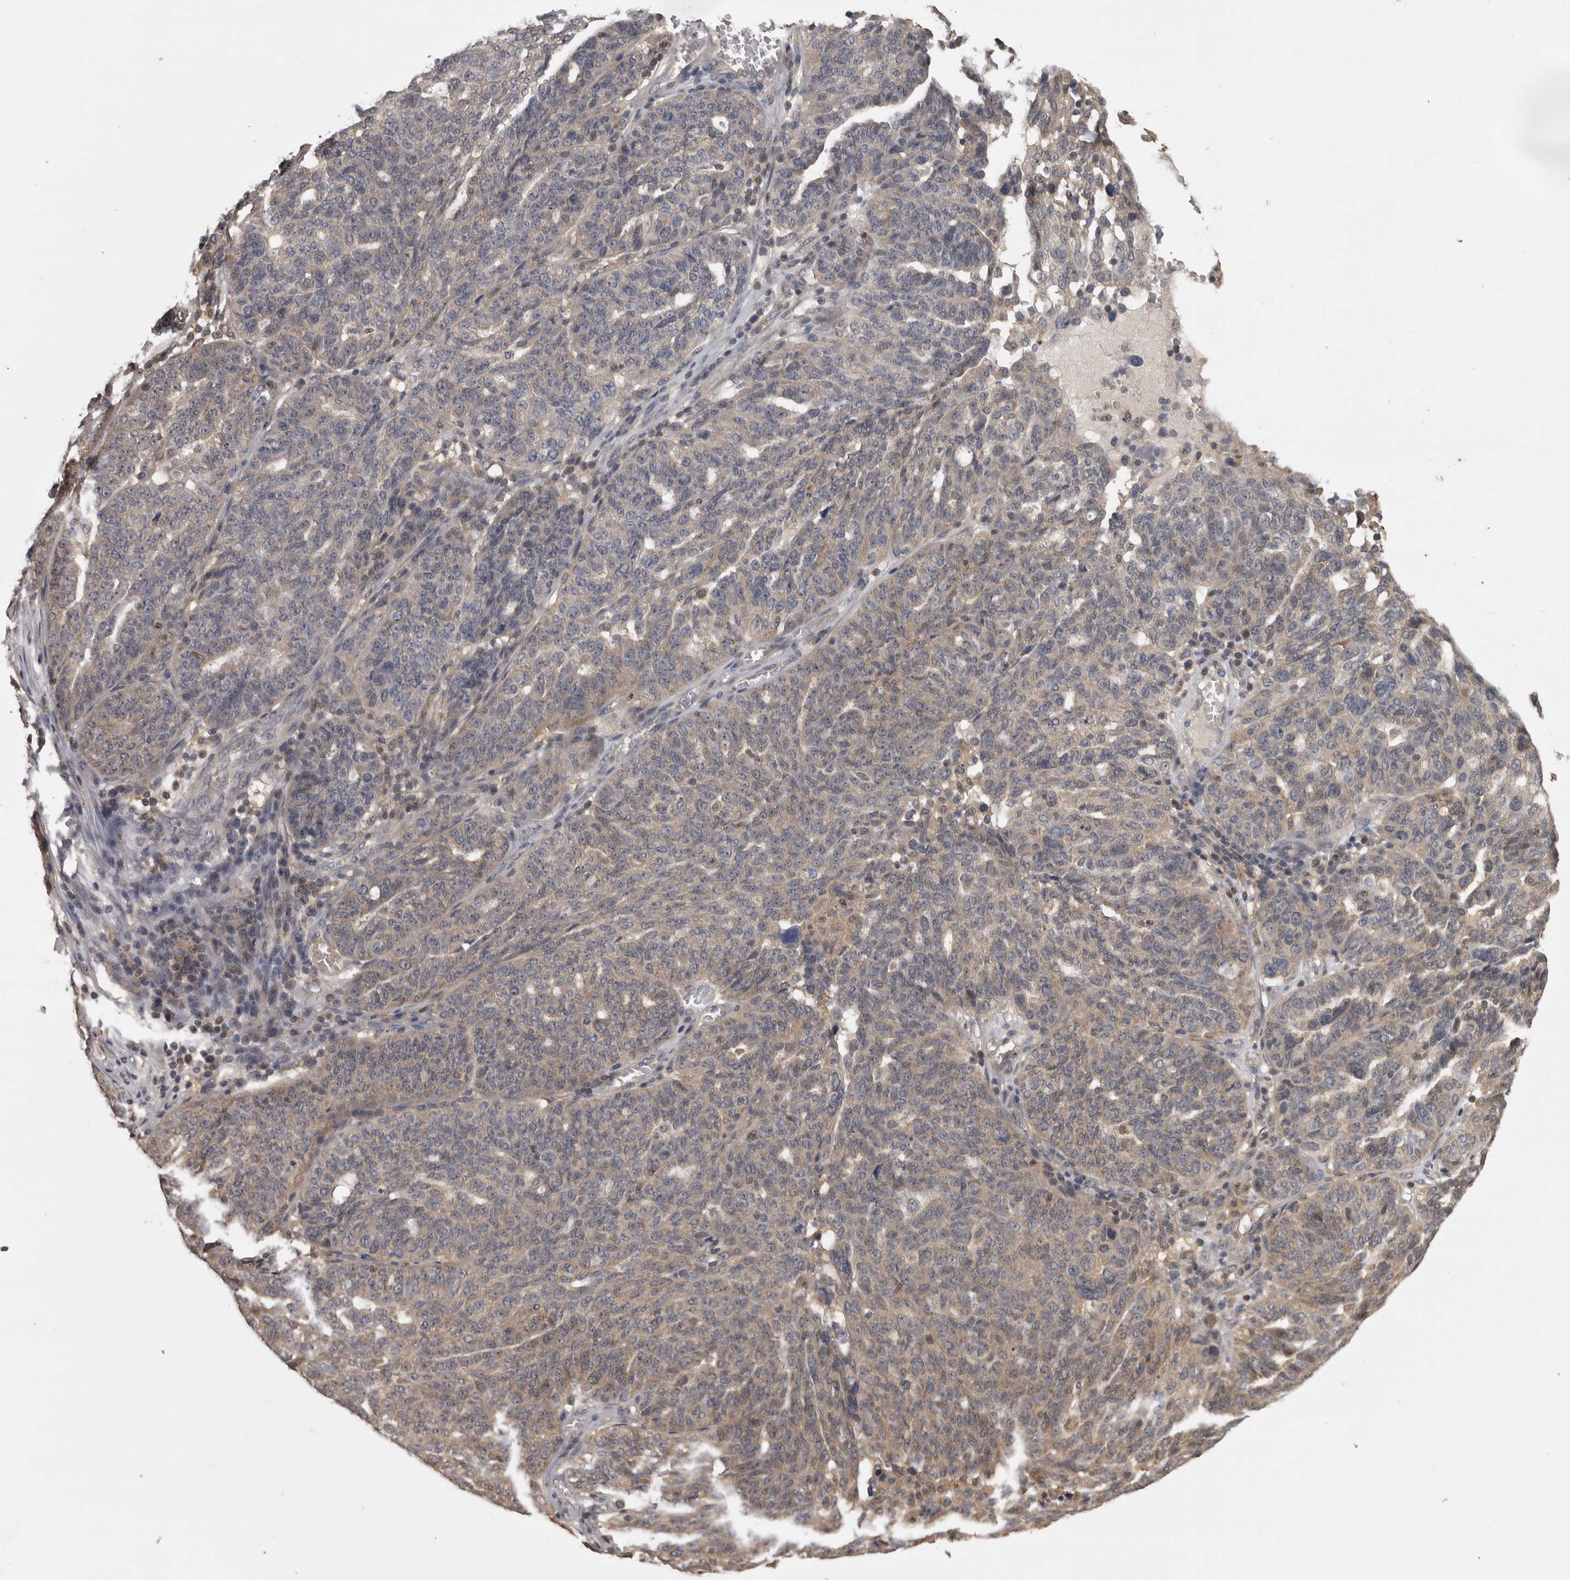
{"staining": {"intensity": "weak", "quantity": ">75%", "location": "cytoplasmic/membranous"}, "tissue": "ovarian cancer", "cell_type": "Tumor cells", "image_type": "cancer", "snomed": [{"axis": "morphology", "description": "Cystadenocarcinoma, serous, NOS"}, {"axis": "topography", "description": "Ovary"}], "caption": "Protein analysis of ovarian cancer (serous cystadenocarcinoma) tissue shows weak cytoplasmic/membranous expression in about >75% of tumor cells.", "gene": "APRT", "patient": {"sex": "female", "age": 59}}